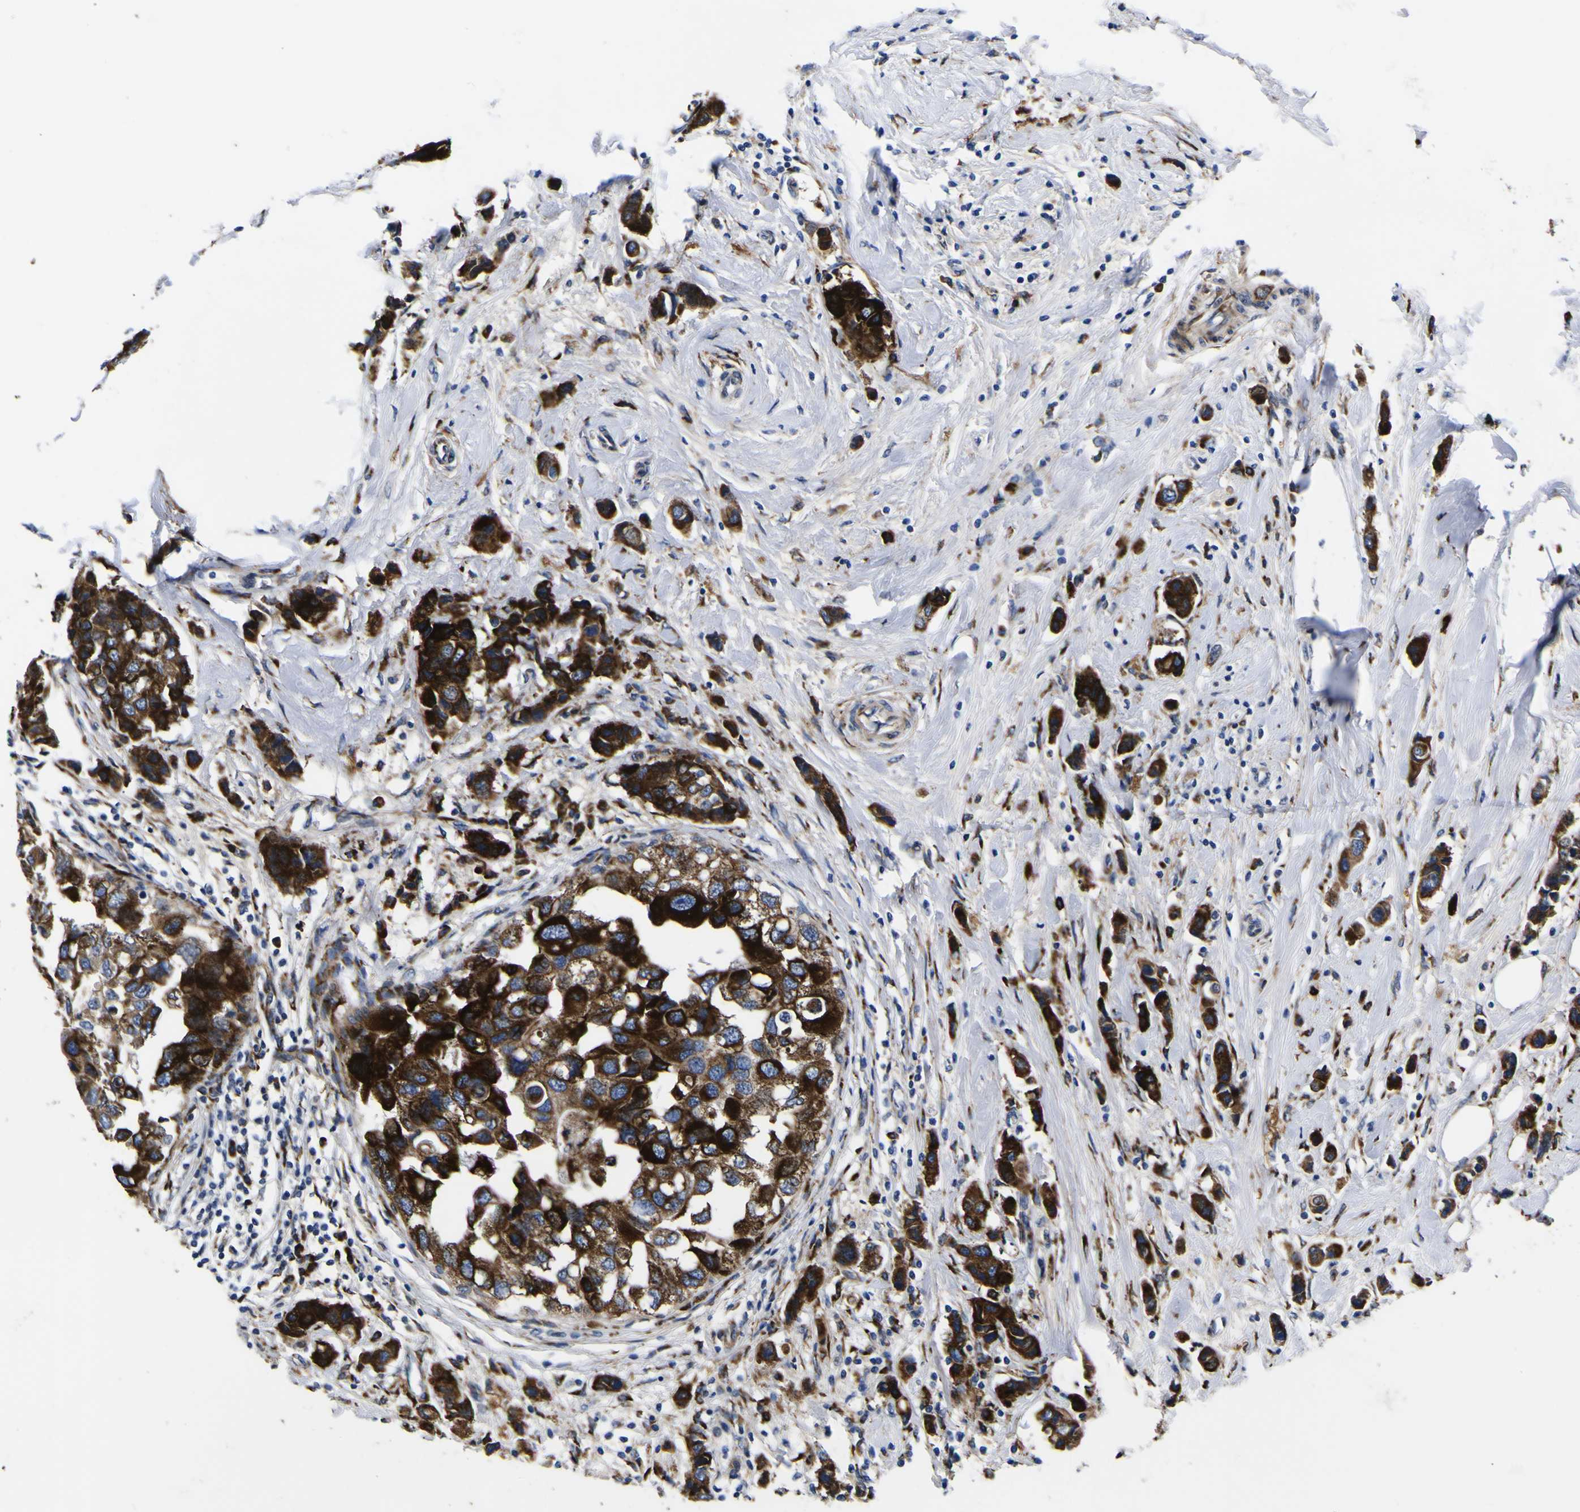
{"staining": {"intensity": "strong", "quantity": ">75%", "location": "cytoplasmic/membranous"}, "tissue": "breast cancer", "cell_type": "Tumor cells", "image_type": "cancer", "snomed": [{"axis": "morphology", "description": "Normal tissue, NOS"}, {"axis": "morphology", "description": "Duct carcinoma"}, {"axis": "topography", "description": "Breast"}], "caption": "Tumor cells reveal strong cytoplasmic/membranous expression in about >75% of cells in breast invasive ductal carcinoma.", "gene": "SCD", "patient": {"sex": "female", "age": 50}}